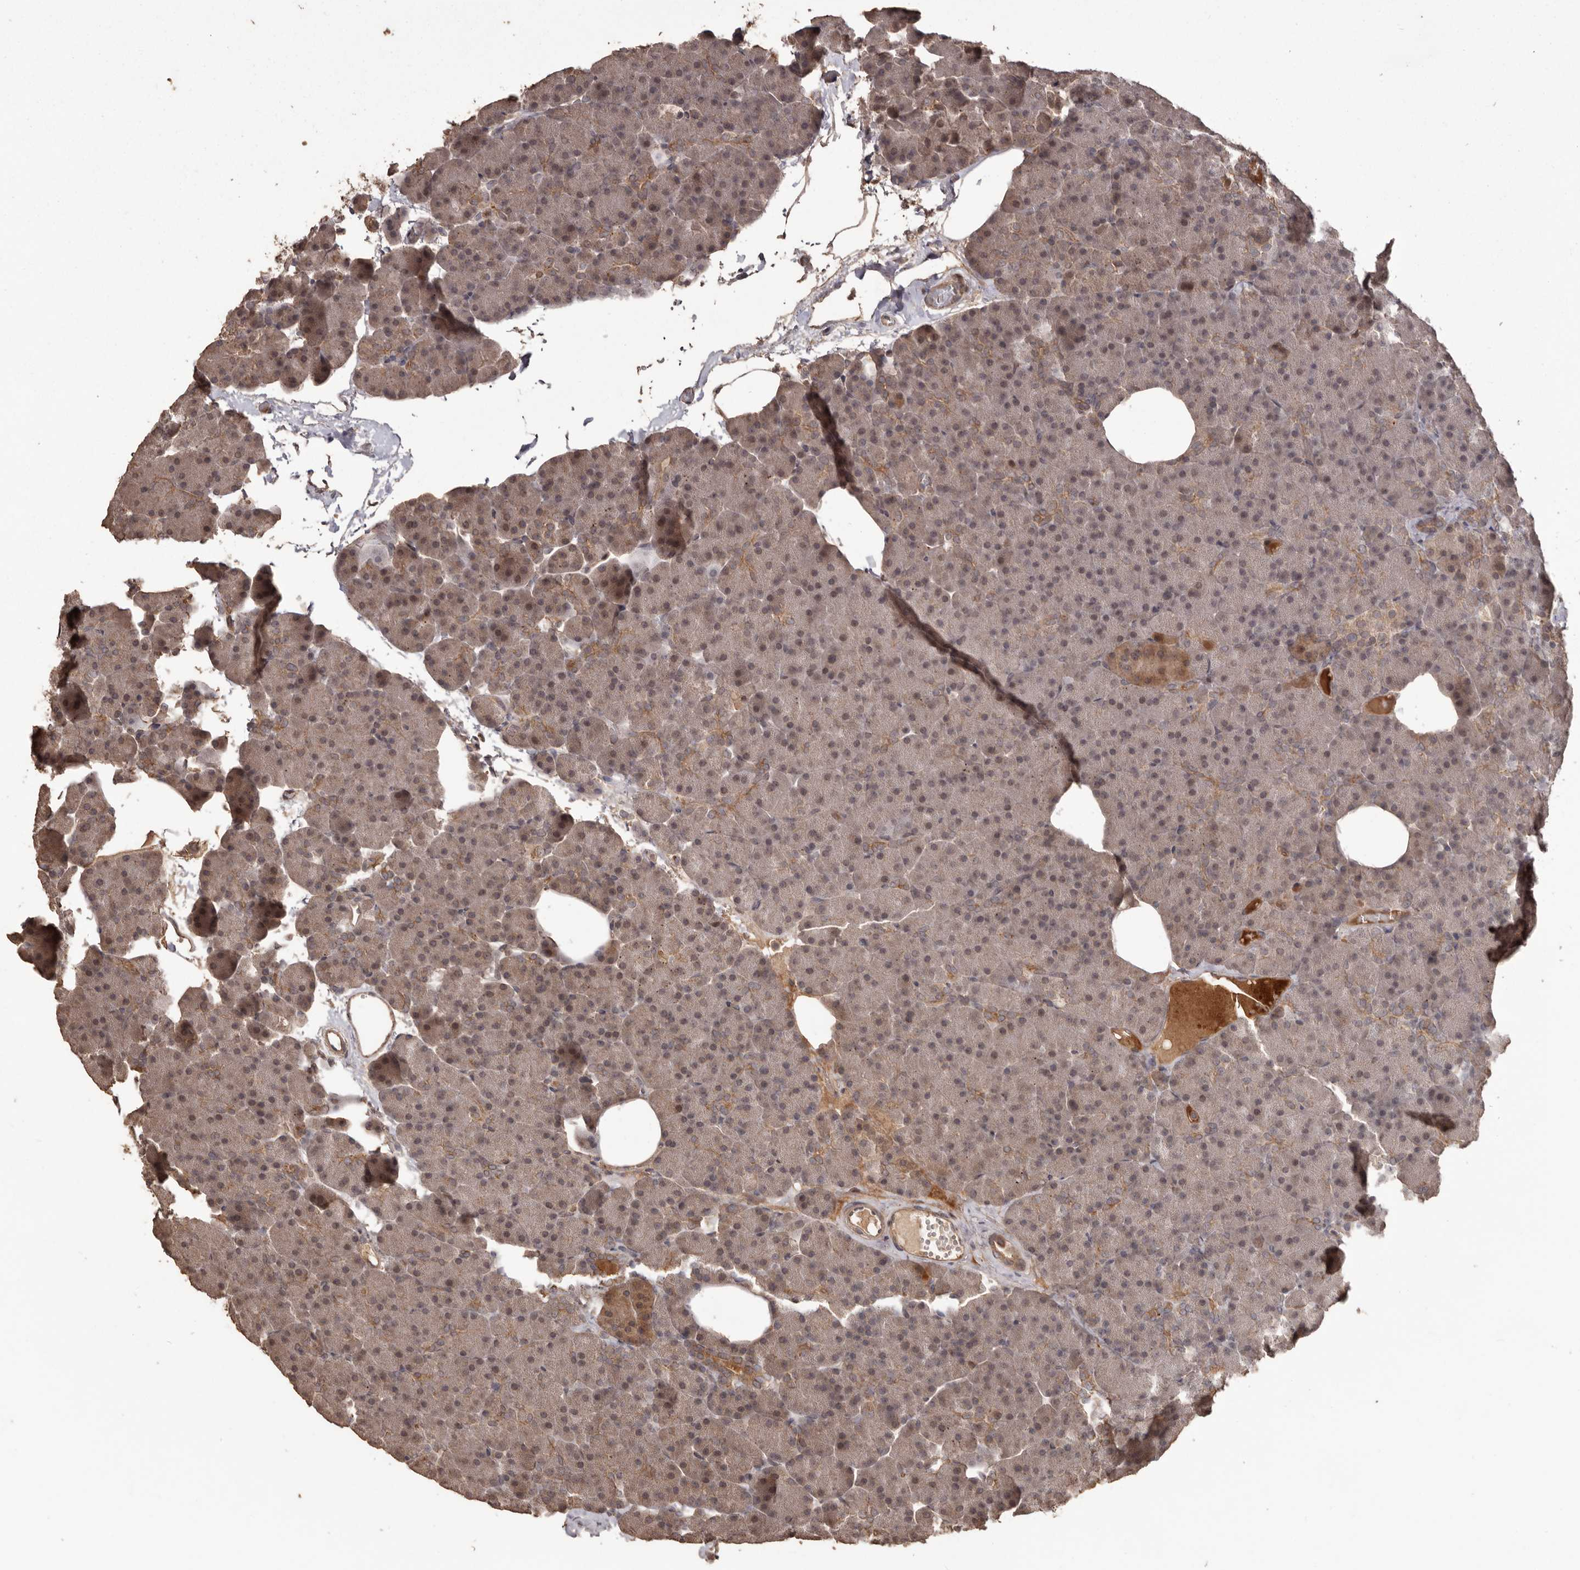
{"staining": {"intensity": "moderate", "quantity": "25%-75%", "location": "cytoplasmic/membranous"}, "tissue": "pancreas", "cell_type": "Exocrine glandular cells", "image_type": "normal", "snomed": [{"axis": "morphology", "description": "Normal tissue, NOS"}, {"axis": "morphology", "description": "Carcinoid, malignant, NOS"}, {"axis": "topography", "description": "Pancreas"}], "caption": "A medium amount of moderate cytoplasmic/membranous expression is seen in about 25%-75% of exocrine glandular cells in normal pancreas. (Stains: DAB in brown, nuclei in blue, Microscopy: brightfield microscopy at high magnification).", "gene": "NUP43", "patient": {"sex": "female", "age": 35}}